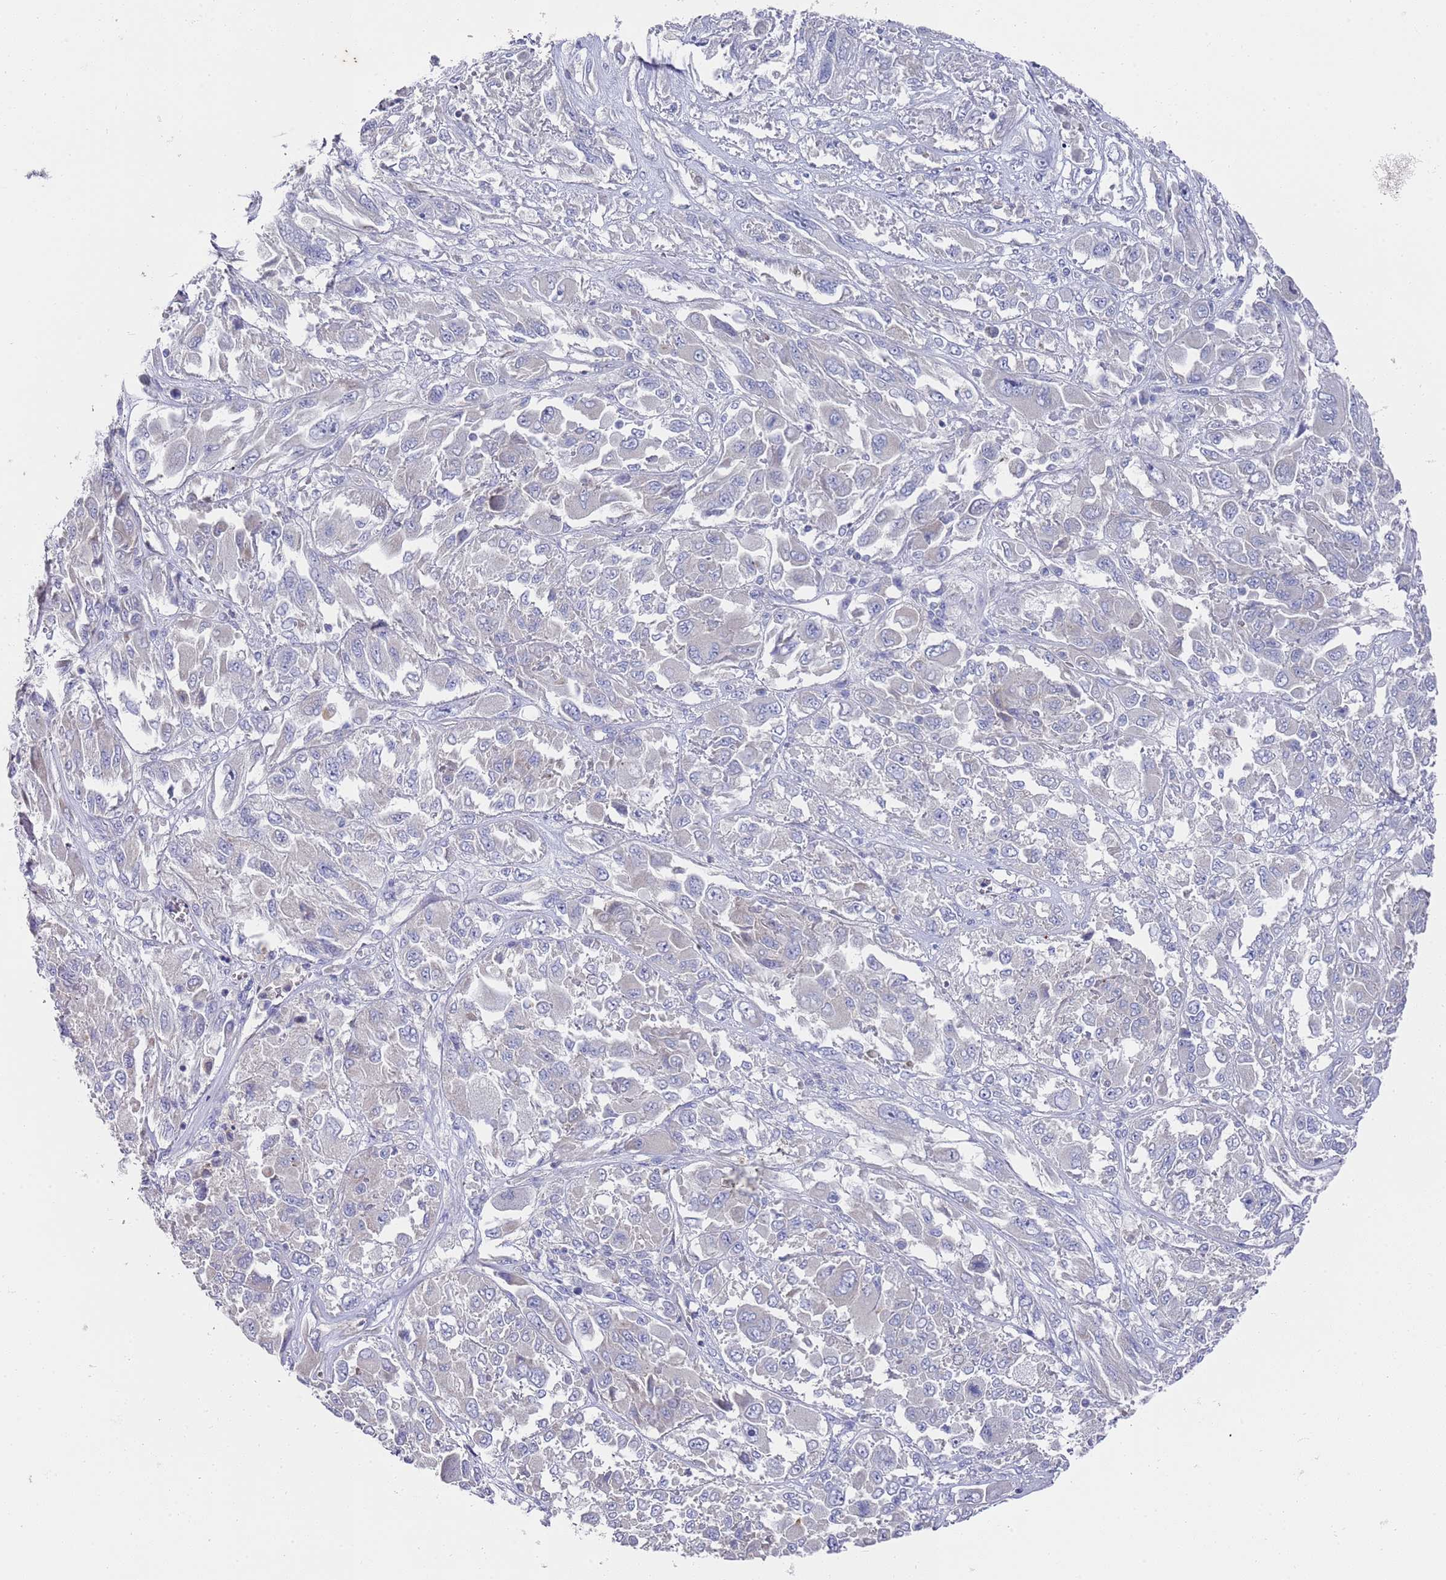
{"staining": {"intensity": "negative", "quantity": "none", "location": "none"}, "tissue": "melanoma", "cell_type": "Tumor cells", "image_type": "cancer", "snomed": [{"axis": "morphology", "description": "Malignant melanoma, NOS"}, {"axis": "topography", "description": "Skin"}], "caption": "Immunohistochemical staining of malignant melanoma displays no significant expression in tumor cells. (DAB immunohistochemistry visualized using brightfield microscopy, high magnification).", "gene": "SCAPER", "patient": {"sex": "female", "age": 91}}